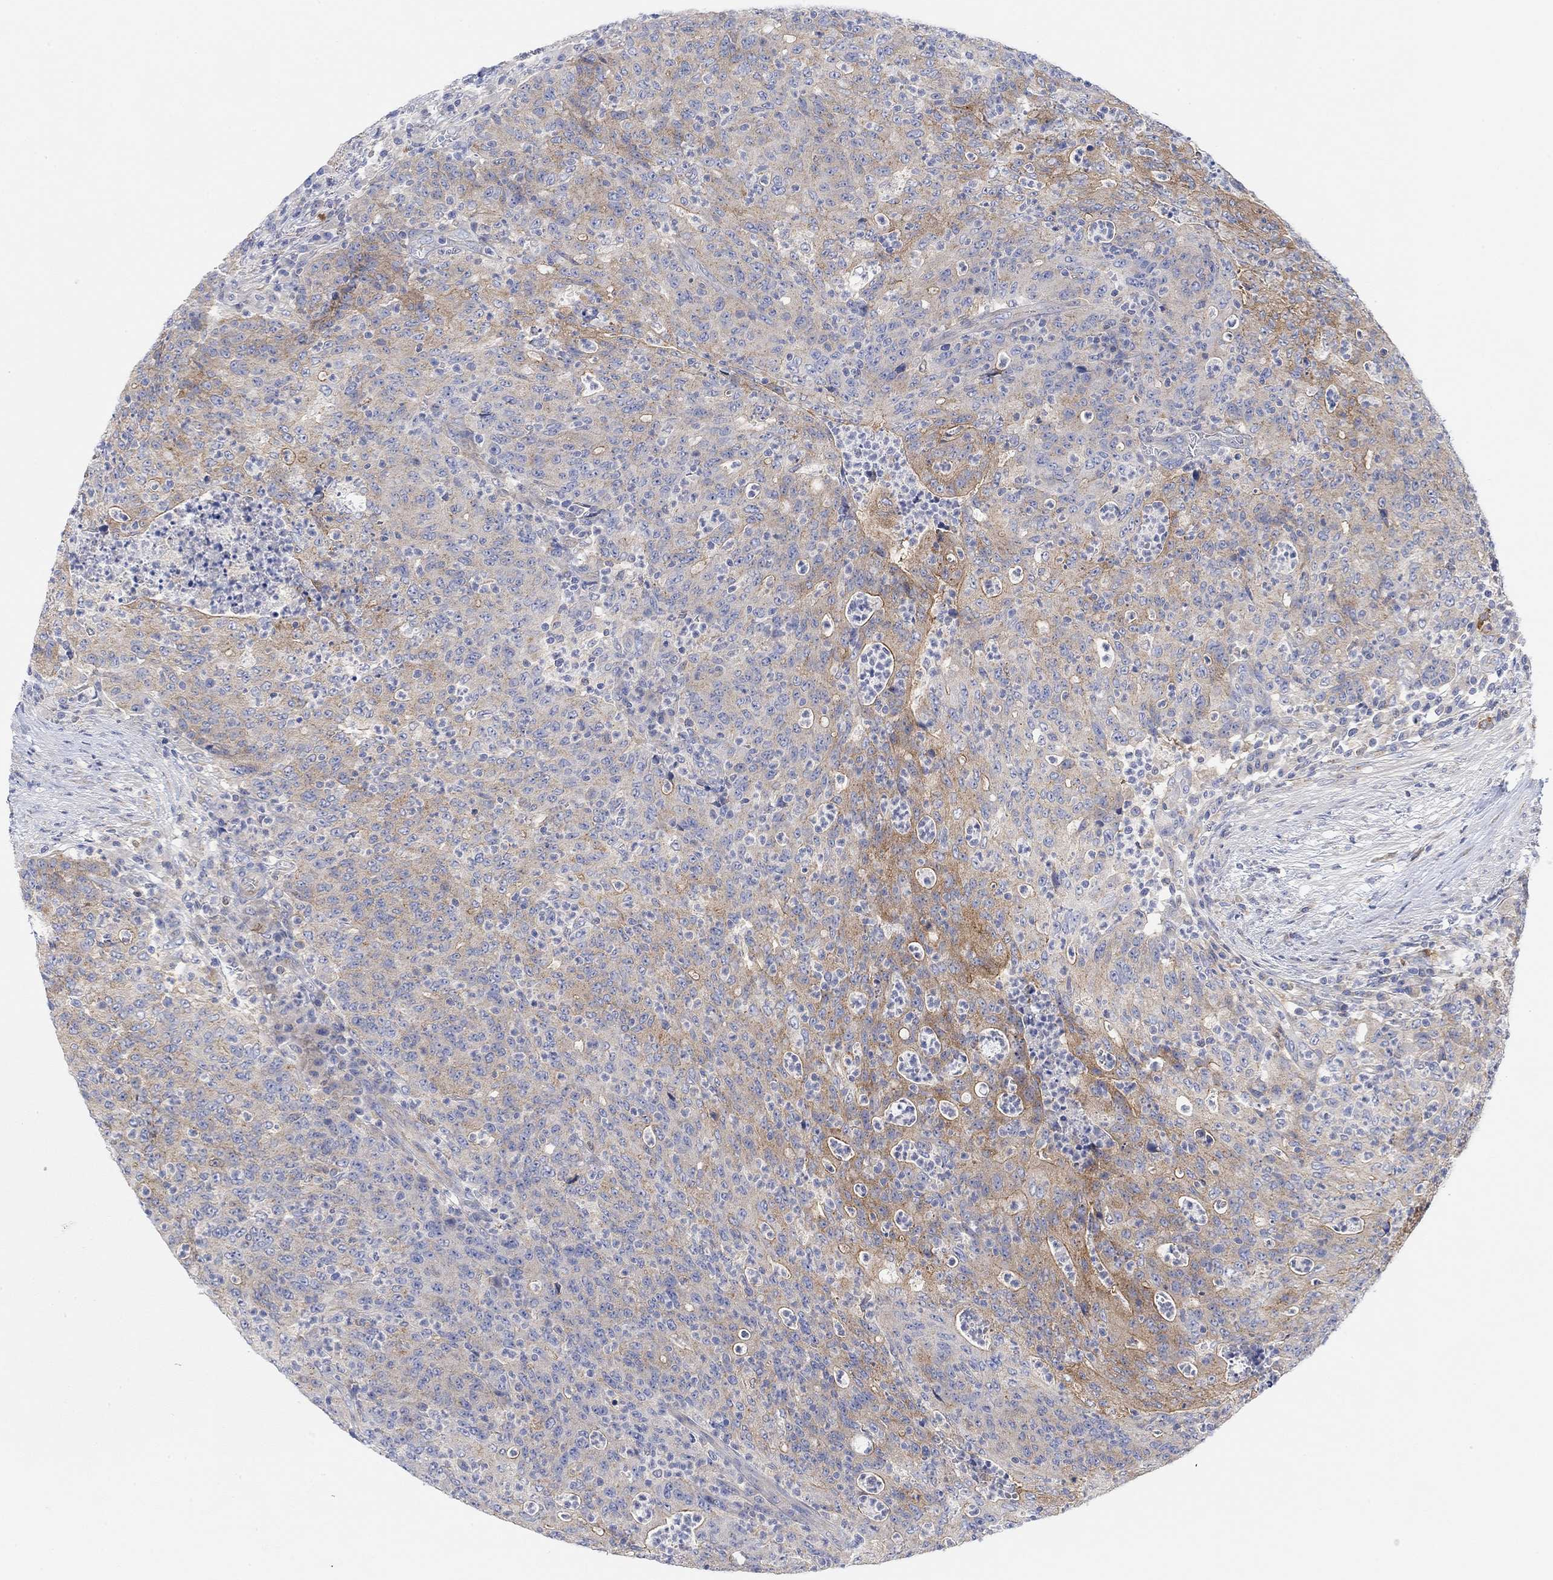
{"staining": {"intensity": "moderate", "quantity": "<25%", "location": "cytoplasmic/membranous"}, "tissue": "colorectal cancer", "cell_type": "Tumor cells", "image_type": "cancer", "snomed": [{"axis": "morphology", "description": "Adenocarcinoma, NOS"}, {"axis": "topography", "description": "Colon"}], "caption": "Adenocarcinoma (colorectal) stained with a protein marker reveals moderate staining in tumor cells.", "gene": "RGS1", "patient": {"sex": "male", "age": 70}}